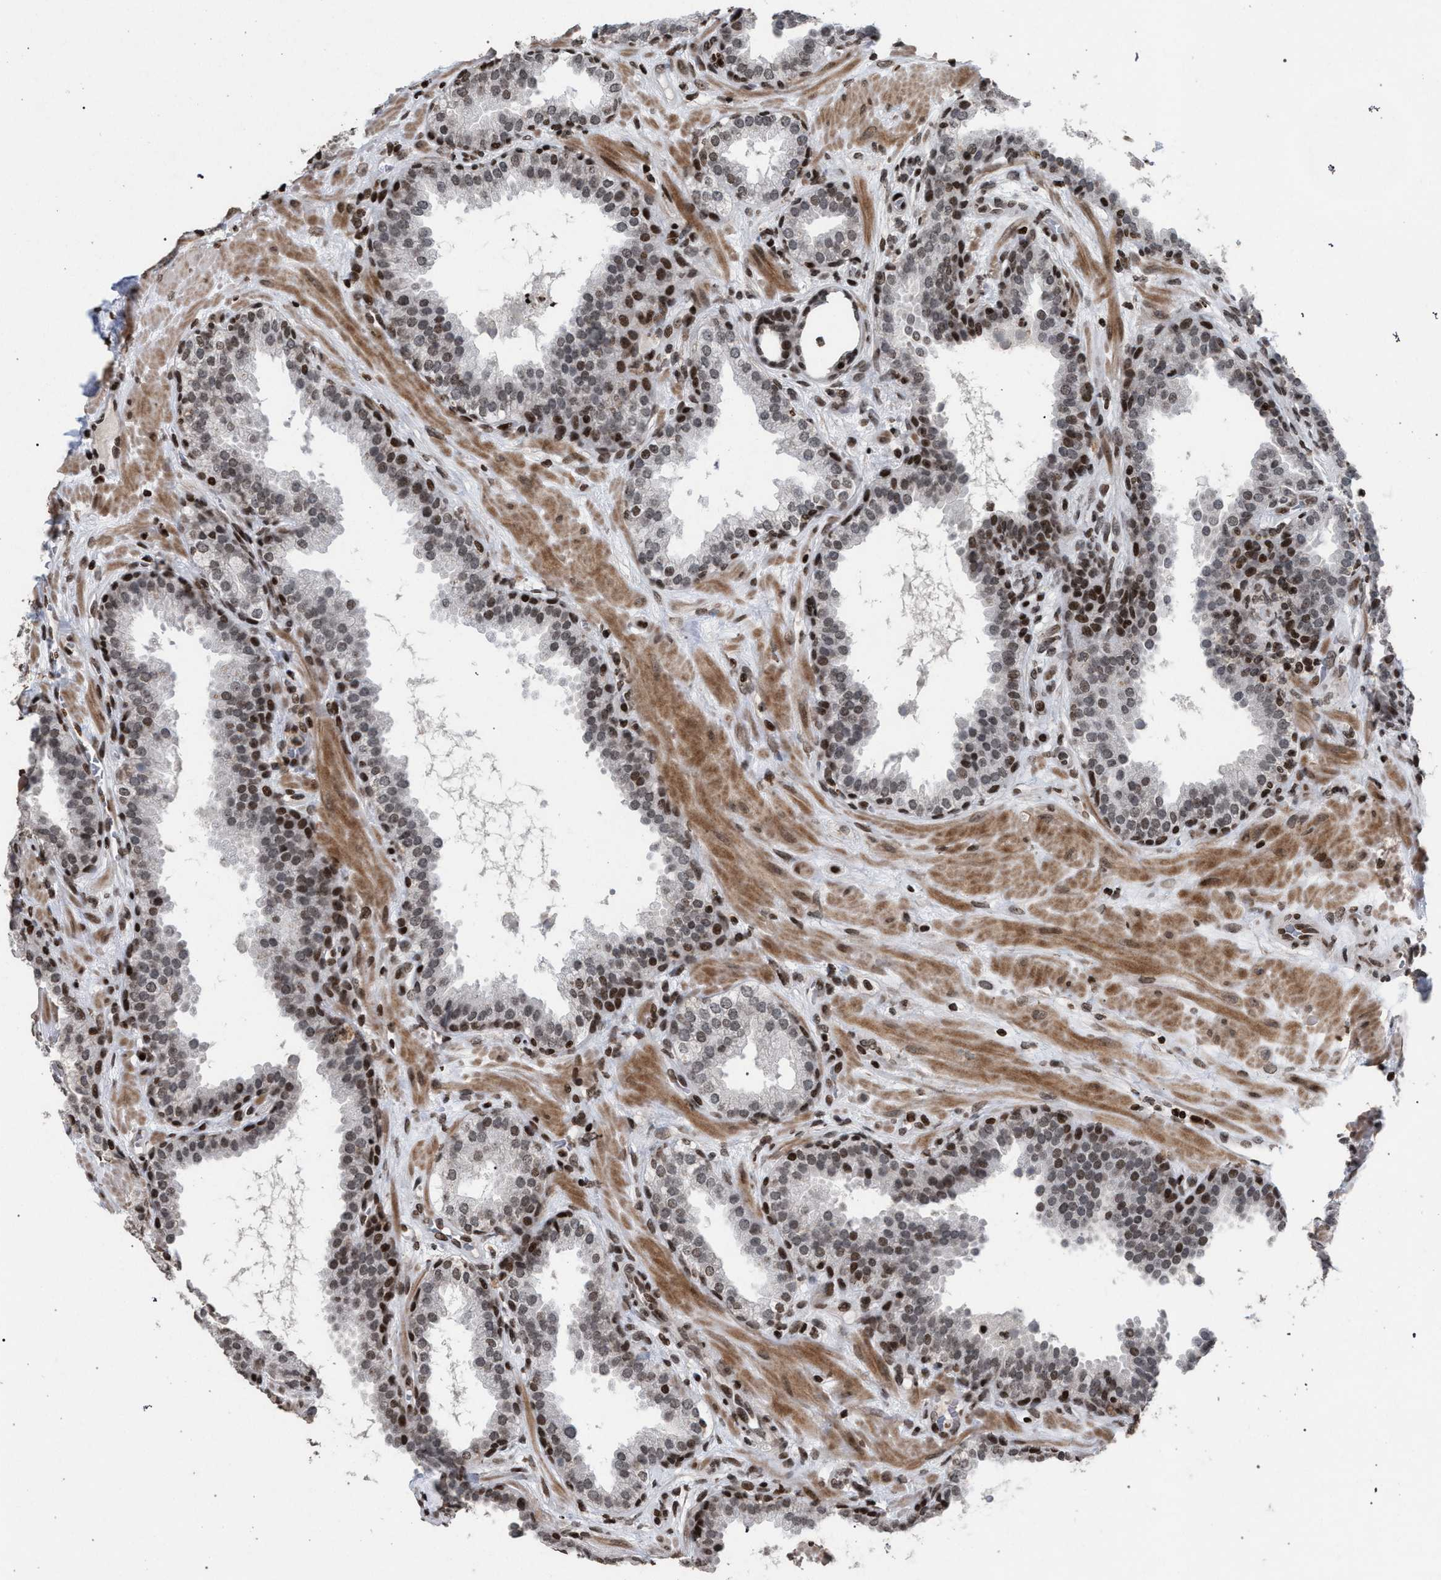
{"staining": {"intensity": "moderate", "quantity": "25%-75%", "location": "nuclear"}, "tissue": "prostate", "cell_type": "Glandular cells", "image_type": "normal", "snomed": [{"axis": "morphology", "description": "Normal tissue, NOS"}, {"axis": "topography", "description": "Prostate"}], "caption": "Immunohistochemical staining of benign human prostate reveals 25%-75% levels of moderate nuclear protein expression in approximately 25%-75% of glandular cells.", "gene": "FOXD3", "patient": {"sex": "male", "age": 51}}